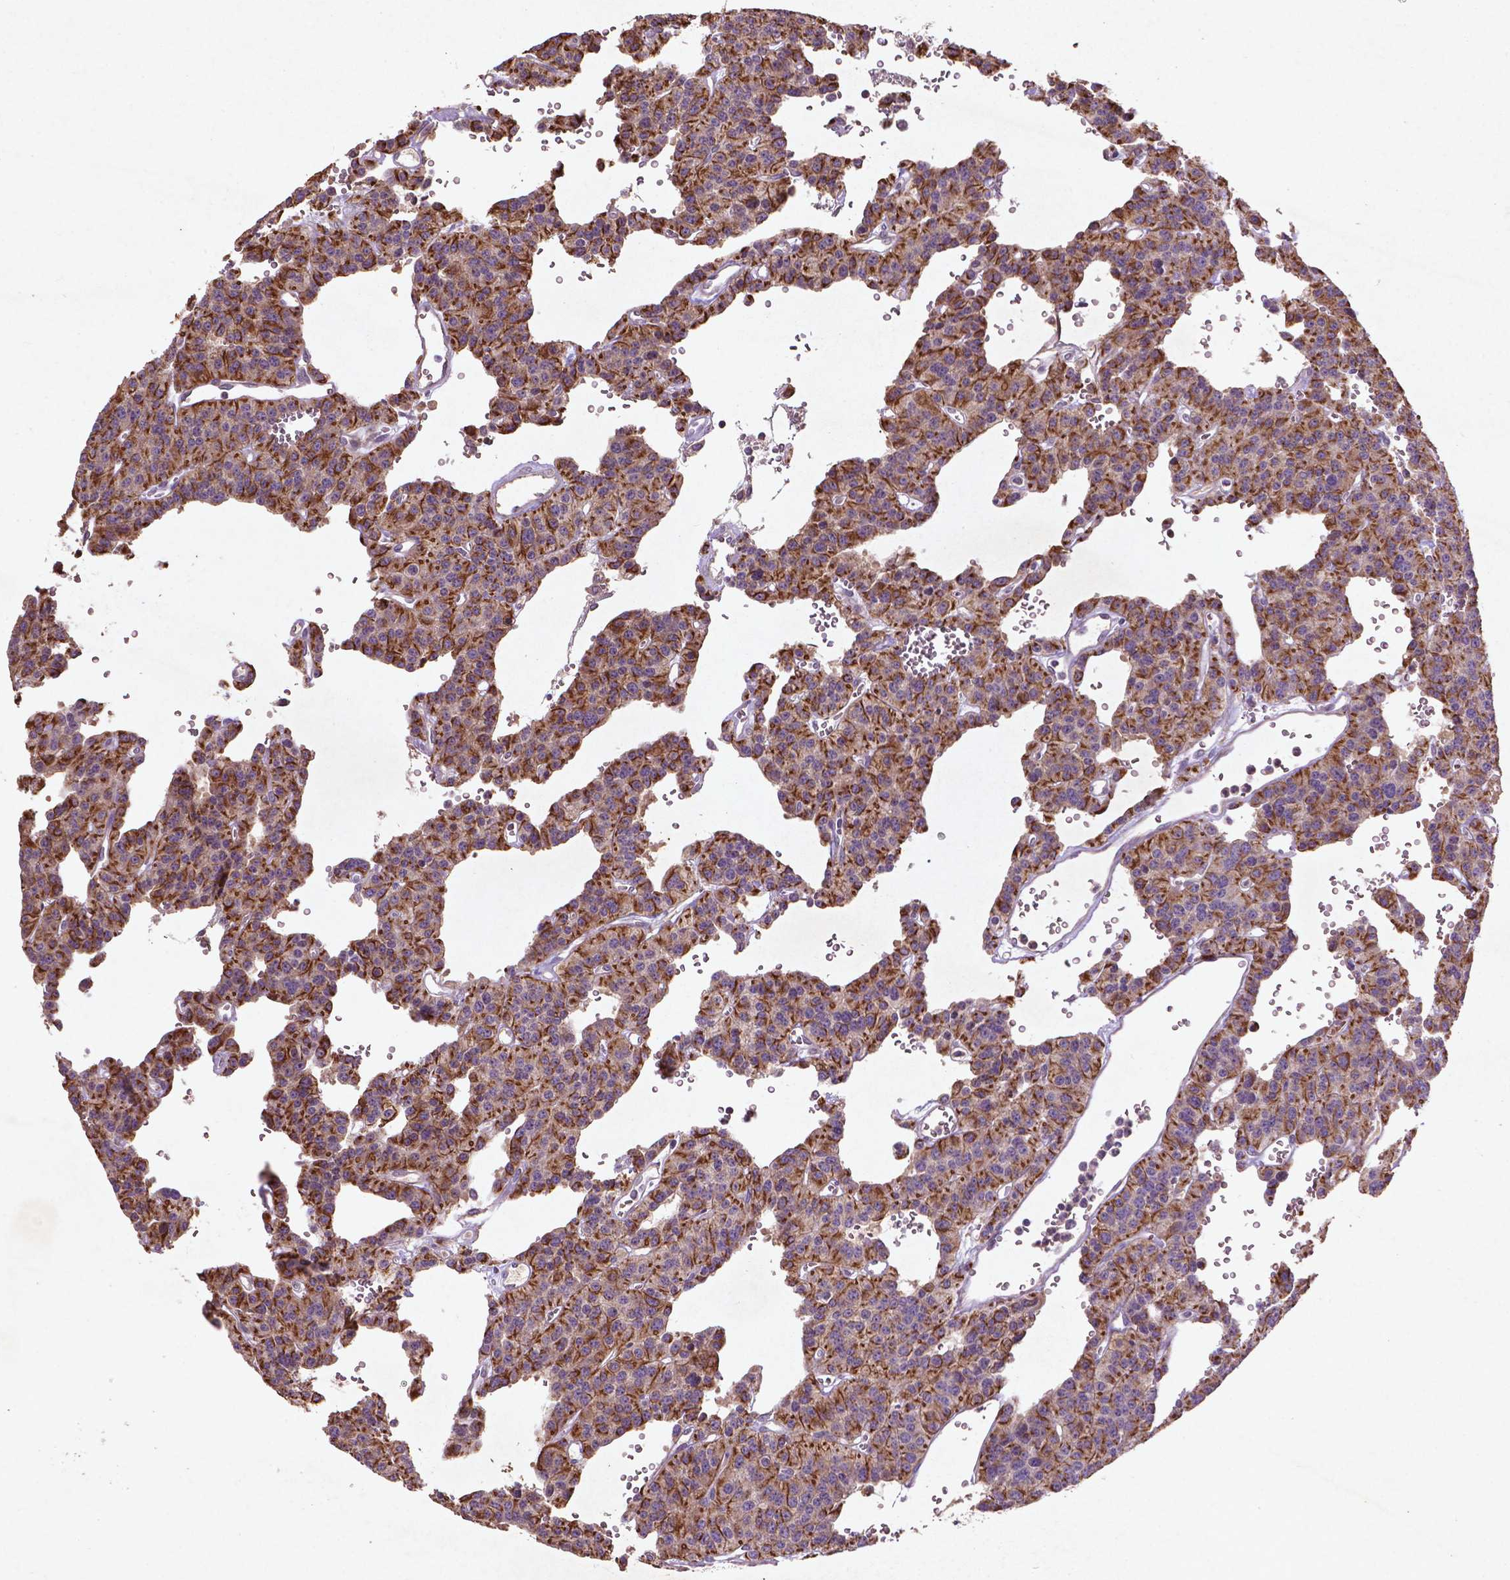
{"staining": {"intensity": "strong", "quantity": ">75%", "location": "cytoplasmic/membranous"}, "tissue": "carcinoid", "cell_type": "Tumor cells", "image_type": "cancer", "snomed": [{"axis": "morphology", "description": "Carcinoid, malignant, NOS"}, {"axis": "topography", "description": "Lung"}], "caption": "Immunohistochemistry image of malignant carcinoid stained for a protein (brown), which demonstrates high levels of strong cytoplasmic/membranous staining in about >75% of tumor cells.", "gene": "COQ2", "patient": {"sex": "female", "age": 71}}